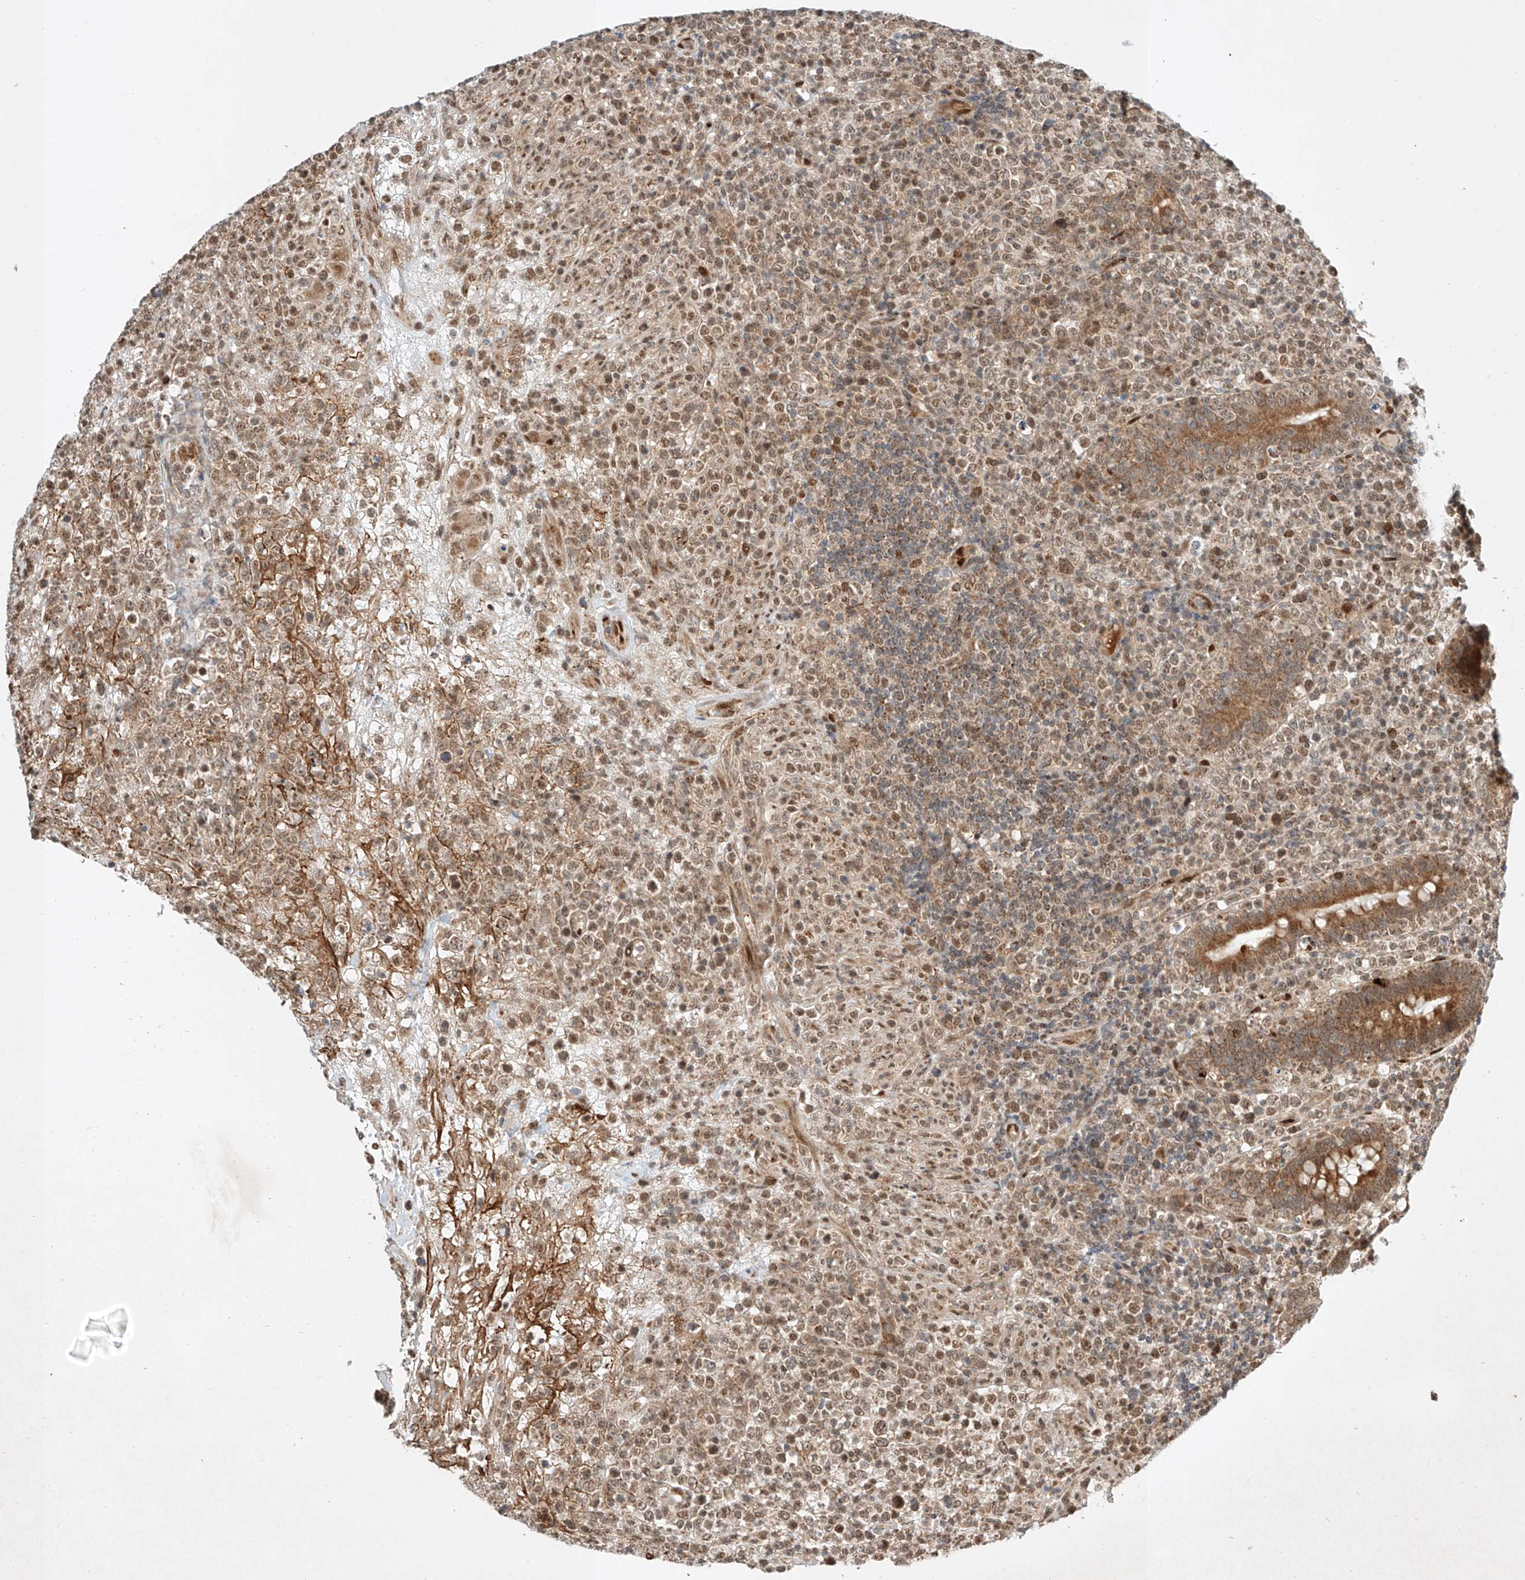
{"staining": {"intensity": "moderate", "quantity": ">75%", "location": "nuclear"}, "tissue": "lymphoma", "cell_type": "Tumor cells", "image_type": "cancer", "snomed": [{"axis": "morphology", "description": "Malignant lymphoma, non-Hodgkin's type, High grade"}, {"axis": "topography", "description": "Colon"}], "caption": "The immunohistochemical stain shows moderate nuclear staining in tumor cells of lymphoma tissue.", "gene": "EPG5", "patient": {"sex": "female", "age": 53}}